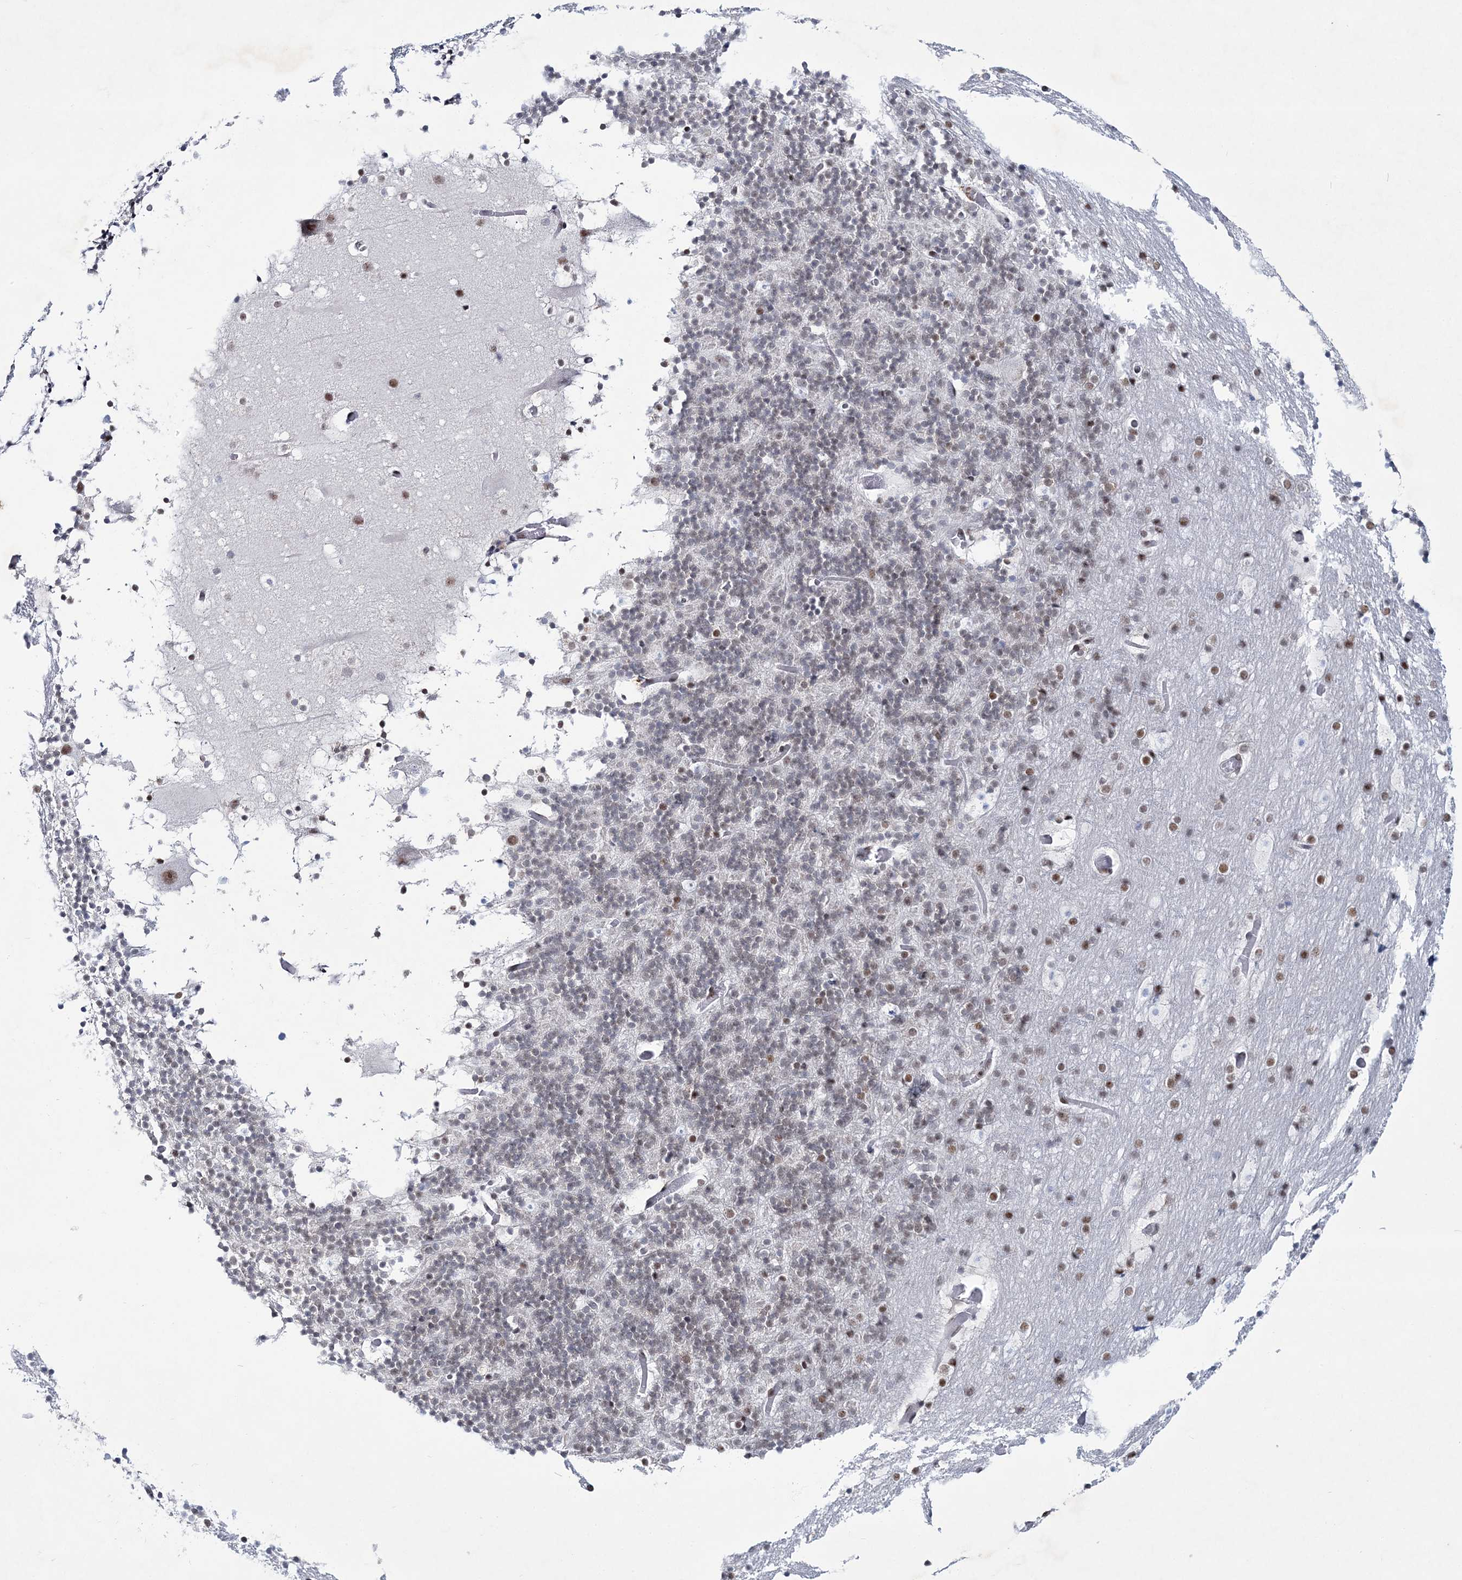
{"staining": {"intensity": "moderate", "quantity": "<25%", "location": "nuclear"}, "tissue": "cerebellum", "cell_type": "Cells in granular layer", "image_type": "normal", "snomed": [{"axis": "morphology", "description": "Normal tissue, NOS"}, {"axis": "topography", "description": "Cerebellum"}], "caption": "Immunohistochemical staining of unremarkable human cerebellum exhibits moderate nuclear protein staining in approximately <25% of cells in granular layer.", "gene": "LRRFIP2", "patient": {"sex": "male", "age": 57}}